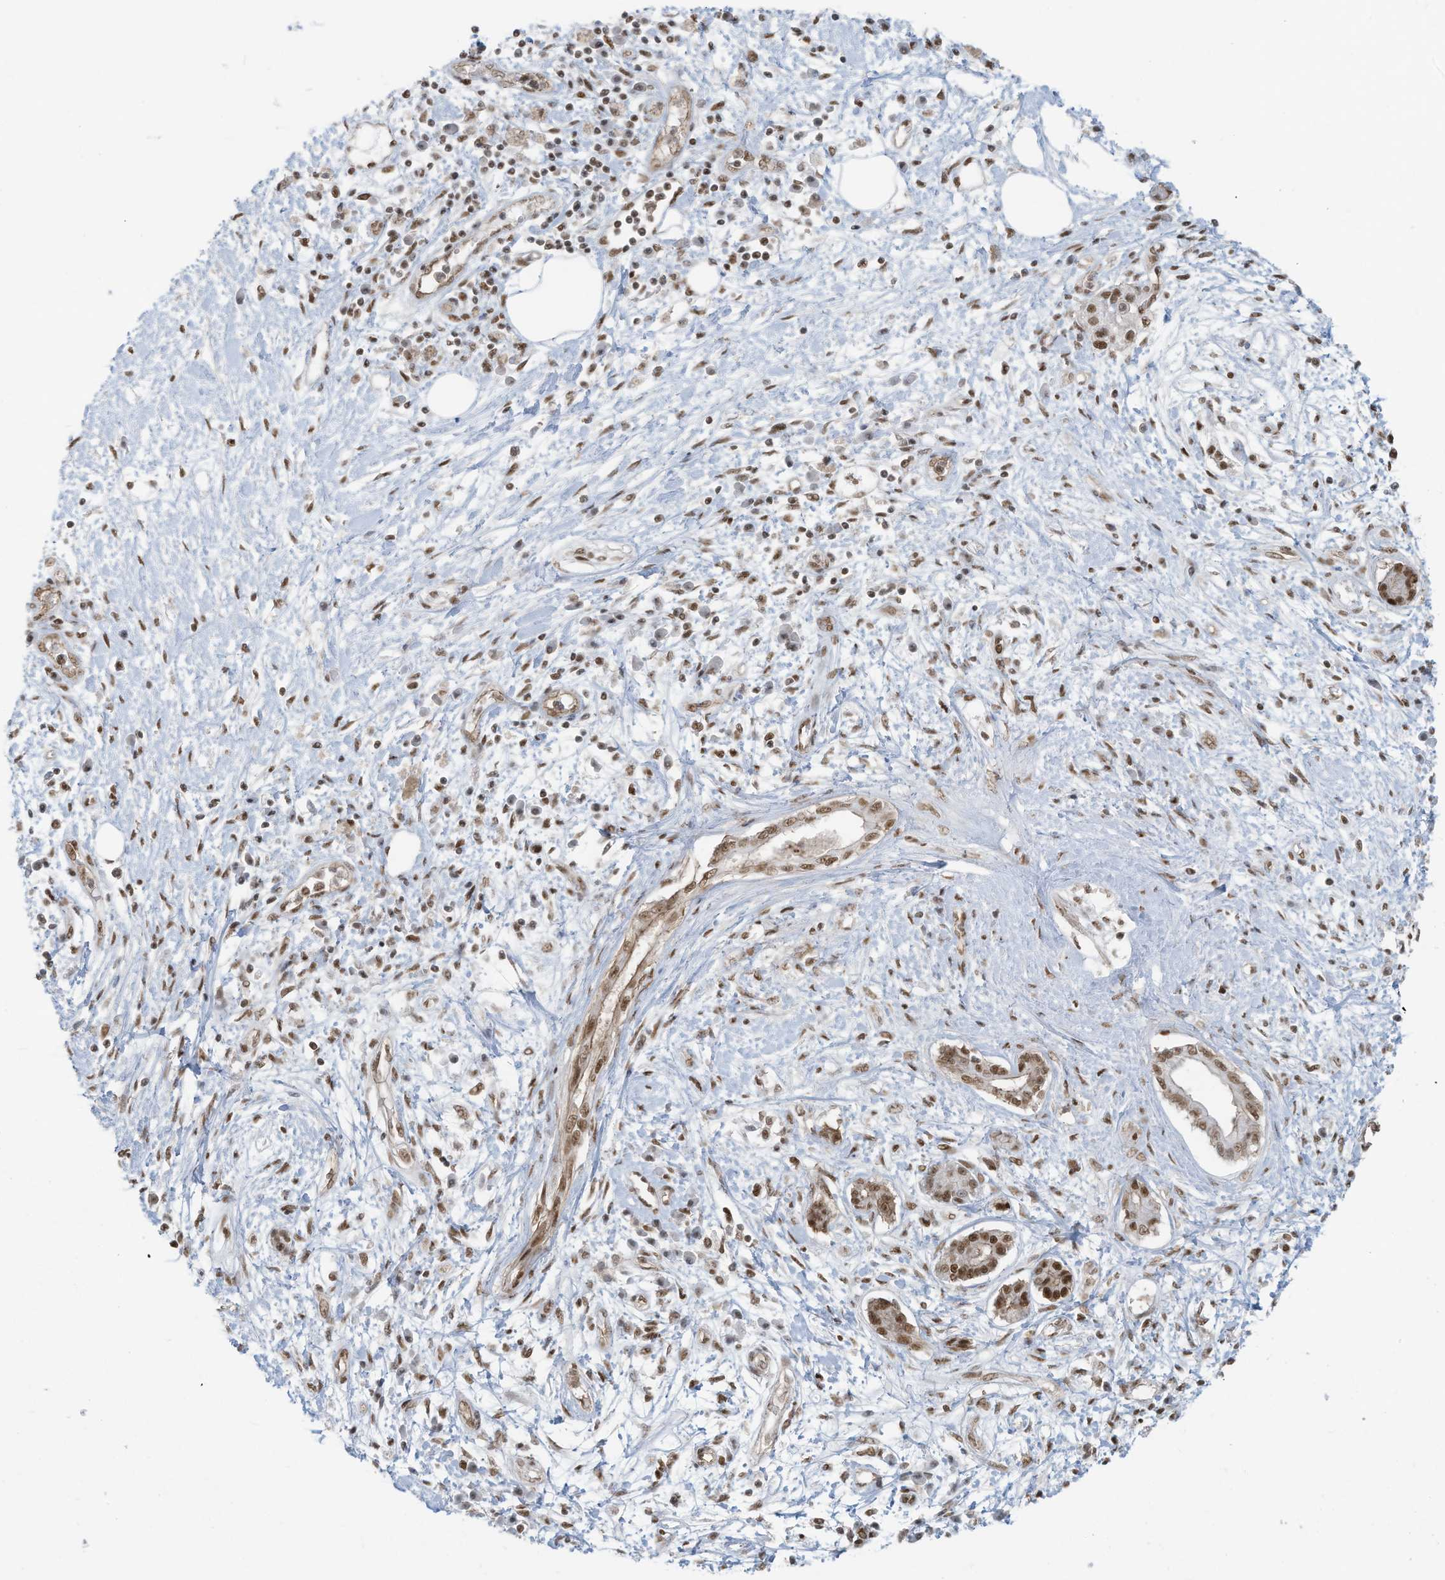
{"staining": {"intensity": "strong", "quantity": ">75%", "location": "nuclear"}, "tissue": "pancreatic cancer", "cell_type": "Tumor cells", "image_type": "cancer", "snomed": [{"axis": "morphology", "description": "Adenocarcinoma, NOS"}, {"axis": "topography", "description": "Pancreas"}], "caption": "This micrograph exhibits immunohistochemistry staining of human pancreatic cancer, with high strong nuclear positivity in about >75% of tumor cells.", "gene": "DBR1", "patient": {"sex": "female", "age": 56}}